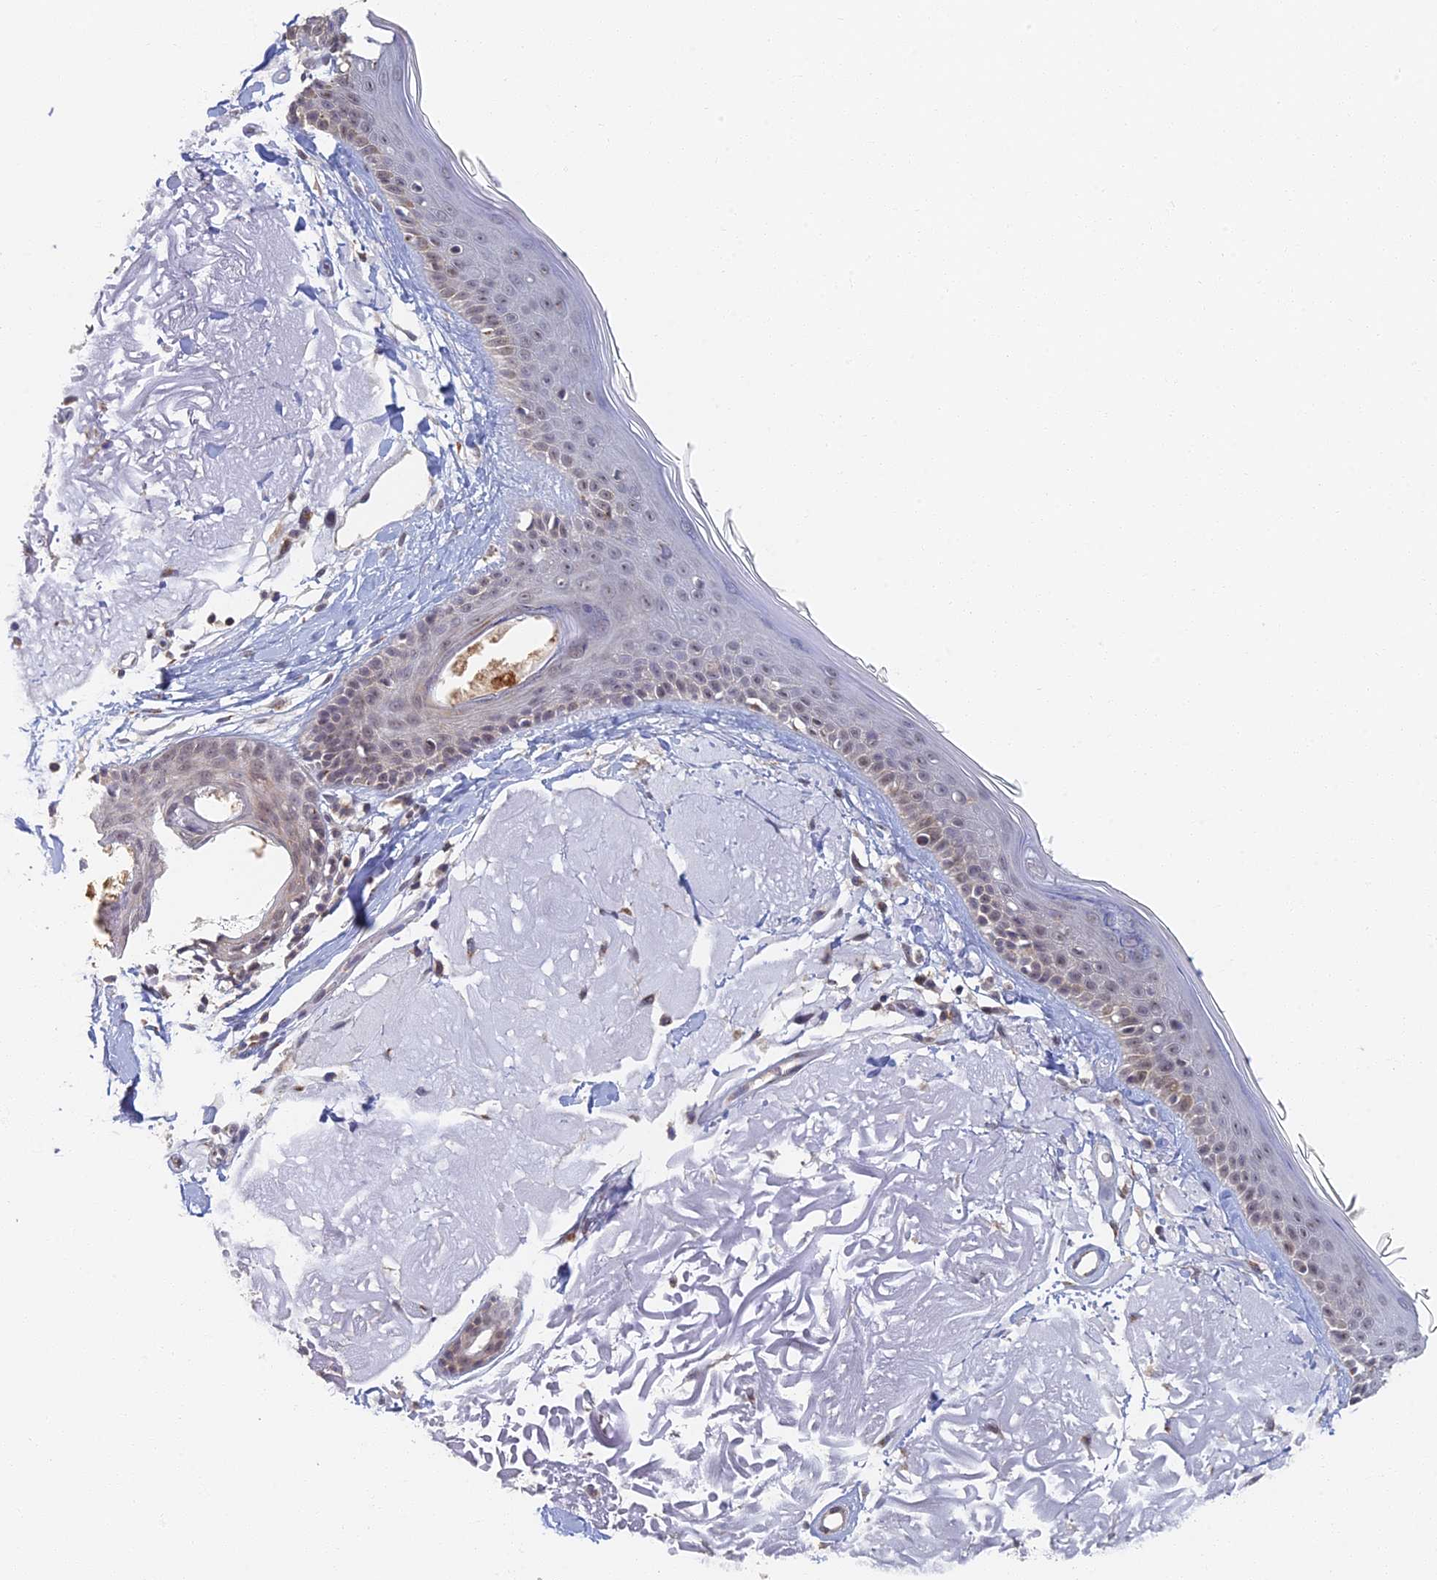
{"staining": {"intensity": "negative", "quantity": "none", "location": "none"}, "tissue": "skin", "cell_type": "Fibroblasts", "image_type": "normal", "snomed": [{"axis": "morphology", "description": "Normal tissue, NOS"}, {"axis": "topography", "description": "Skin"}, {"axis": "topography", "description": "Skeletal muscle"}], "caption": "Immunohistochemistry (IHC) of unremarkable skin demonstrates no positivity in fibroblasts.", "gene": "GPATCH1", "patient": {"sex": "male", "age": 83}}